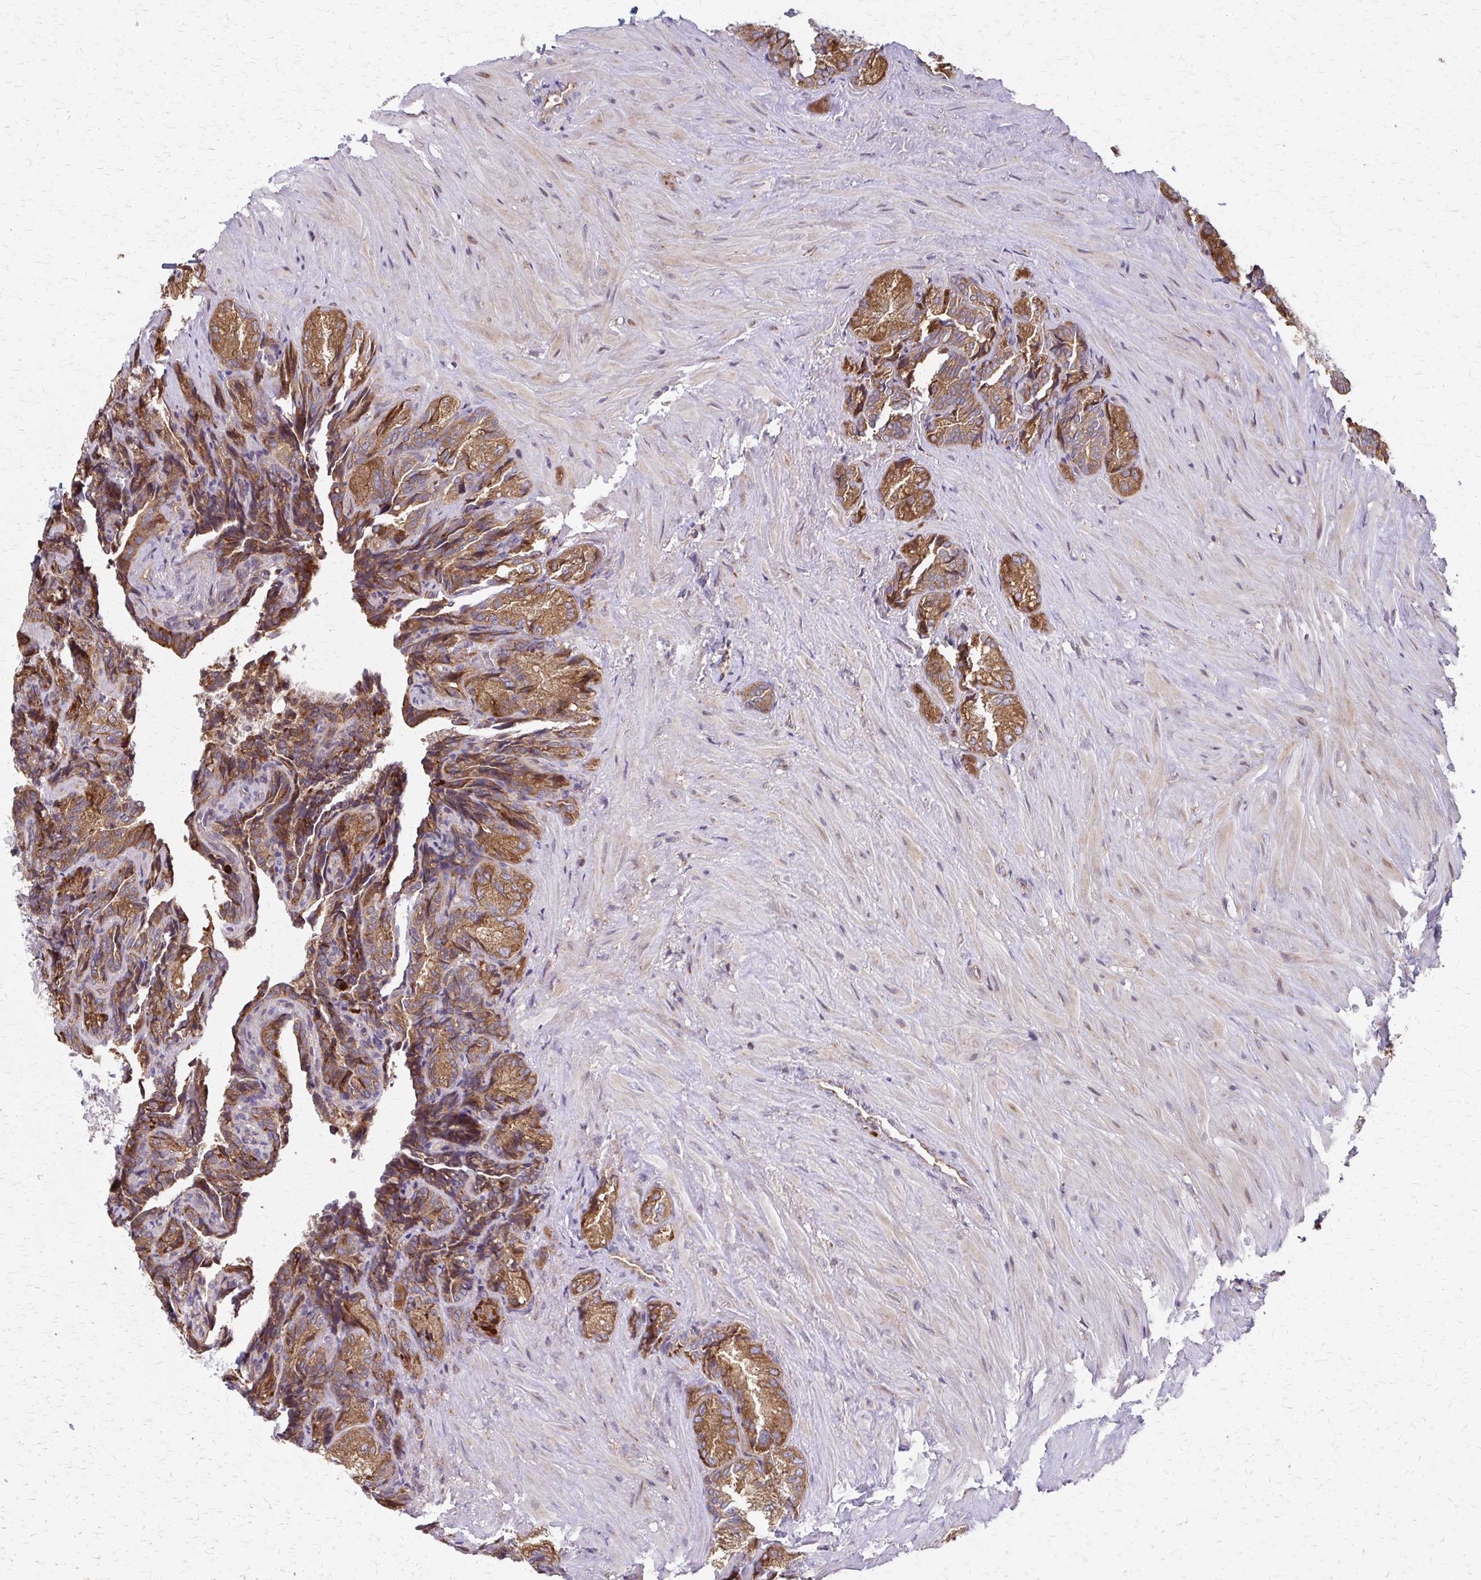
{"staining": {"intensity": "moderate", "quantity": ">75%", "location": "cytoplasmic/membranous"}, "tissue": "seminal vesicle", "cell_type": "Glandular cells", "image_type": "normal", "snomed": [{"axis": "morphology", "description": "Normal tissue, NOS"}, {"axis": "topography", "description": "Seminal veicle"}], "caption": "Glandular cells show medium levels of moderate cytoplasmic/membranous staining in about >75% of cells in normal human seminal vesicle. (DAB (3,3'-diaminobenzidine) = brown stain, brightfield microscopy at high magnification).", "gene": "EEF2", "patient": {"sex": "male", "age": 68}}